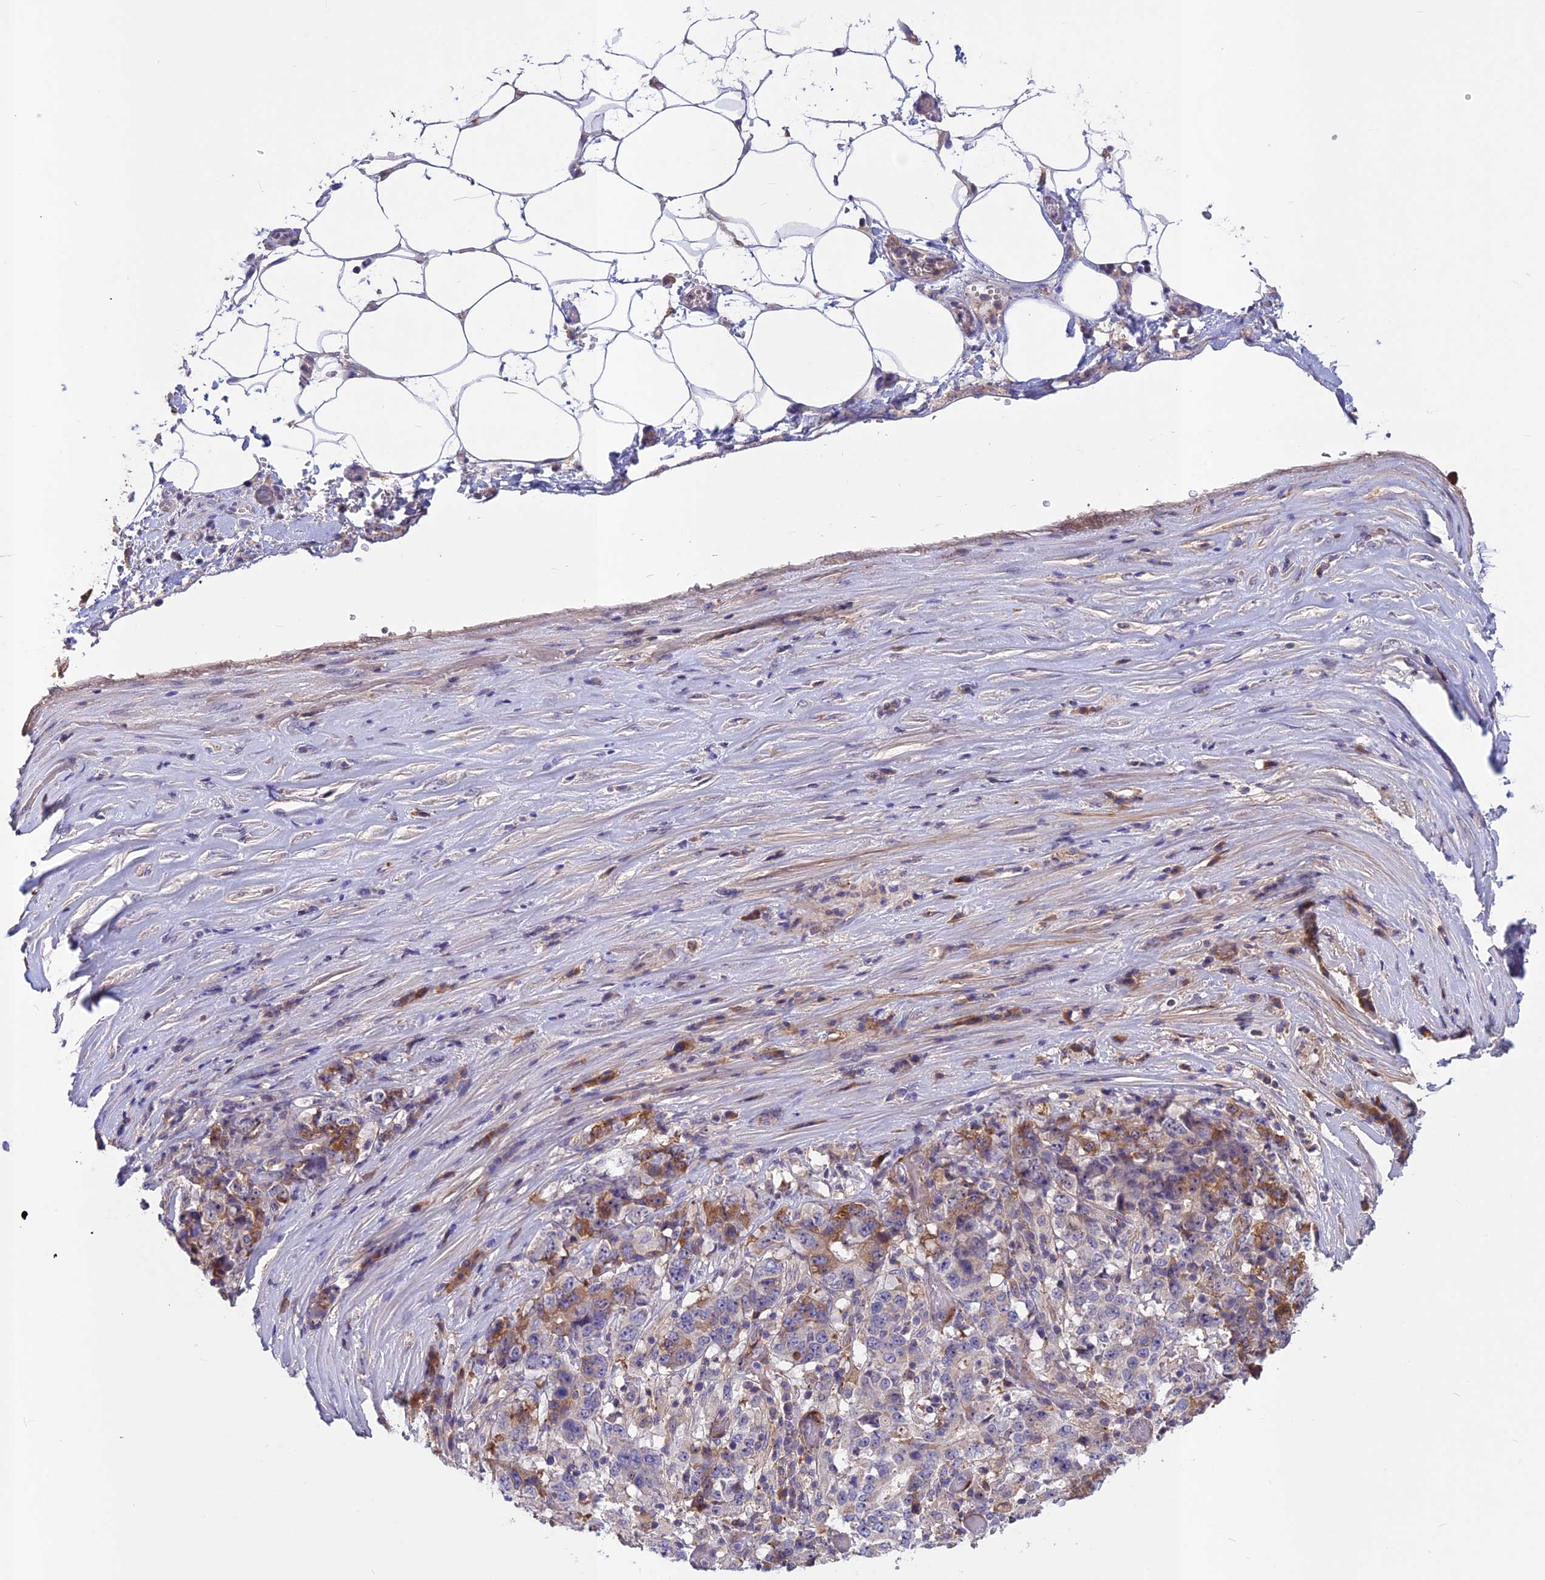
{"staining": {"intensity": "moderate", "quantity": "<25%", "location": "cytoplasmic/membranous"}, "tissue": "stomach cancer", "cell_type": "Tumor cells", "image_type": "cancer", "snomed": [{"axis": "morphology", "description": "Adenocarcinoma, NOS"}, {"axis": "topography", "description": "Stomach"}], "caption": "Adenocarcinoma (stomach) stained for a protein demonstrates moderate cytoplasmic/membranous positivity in tumor cells.", "gene": "ADO", "patient": {"sex": "male", "age": 59}}